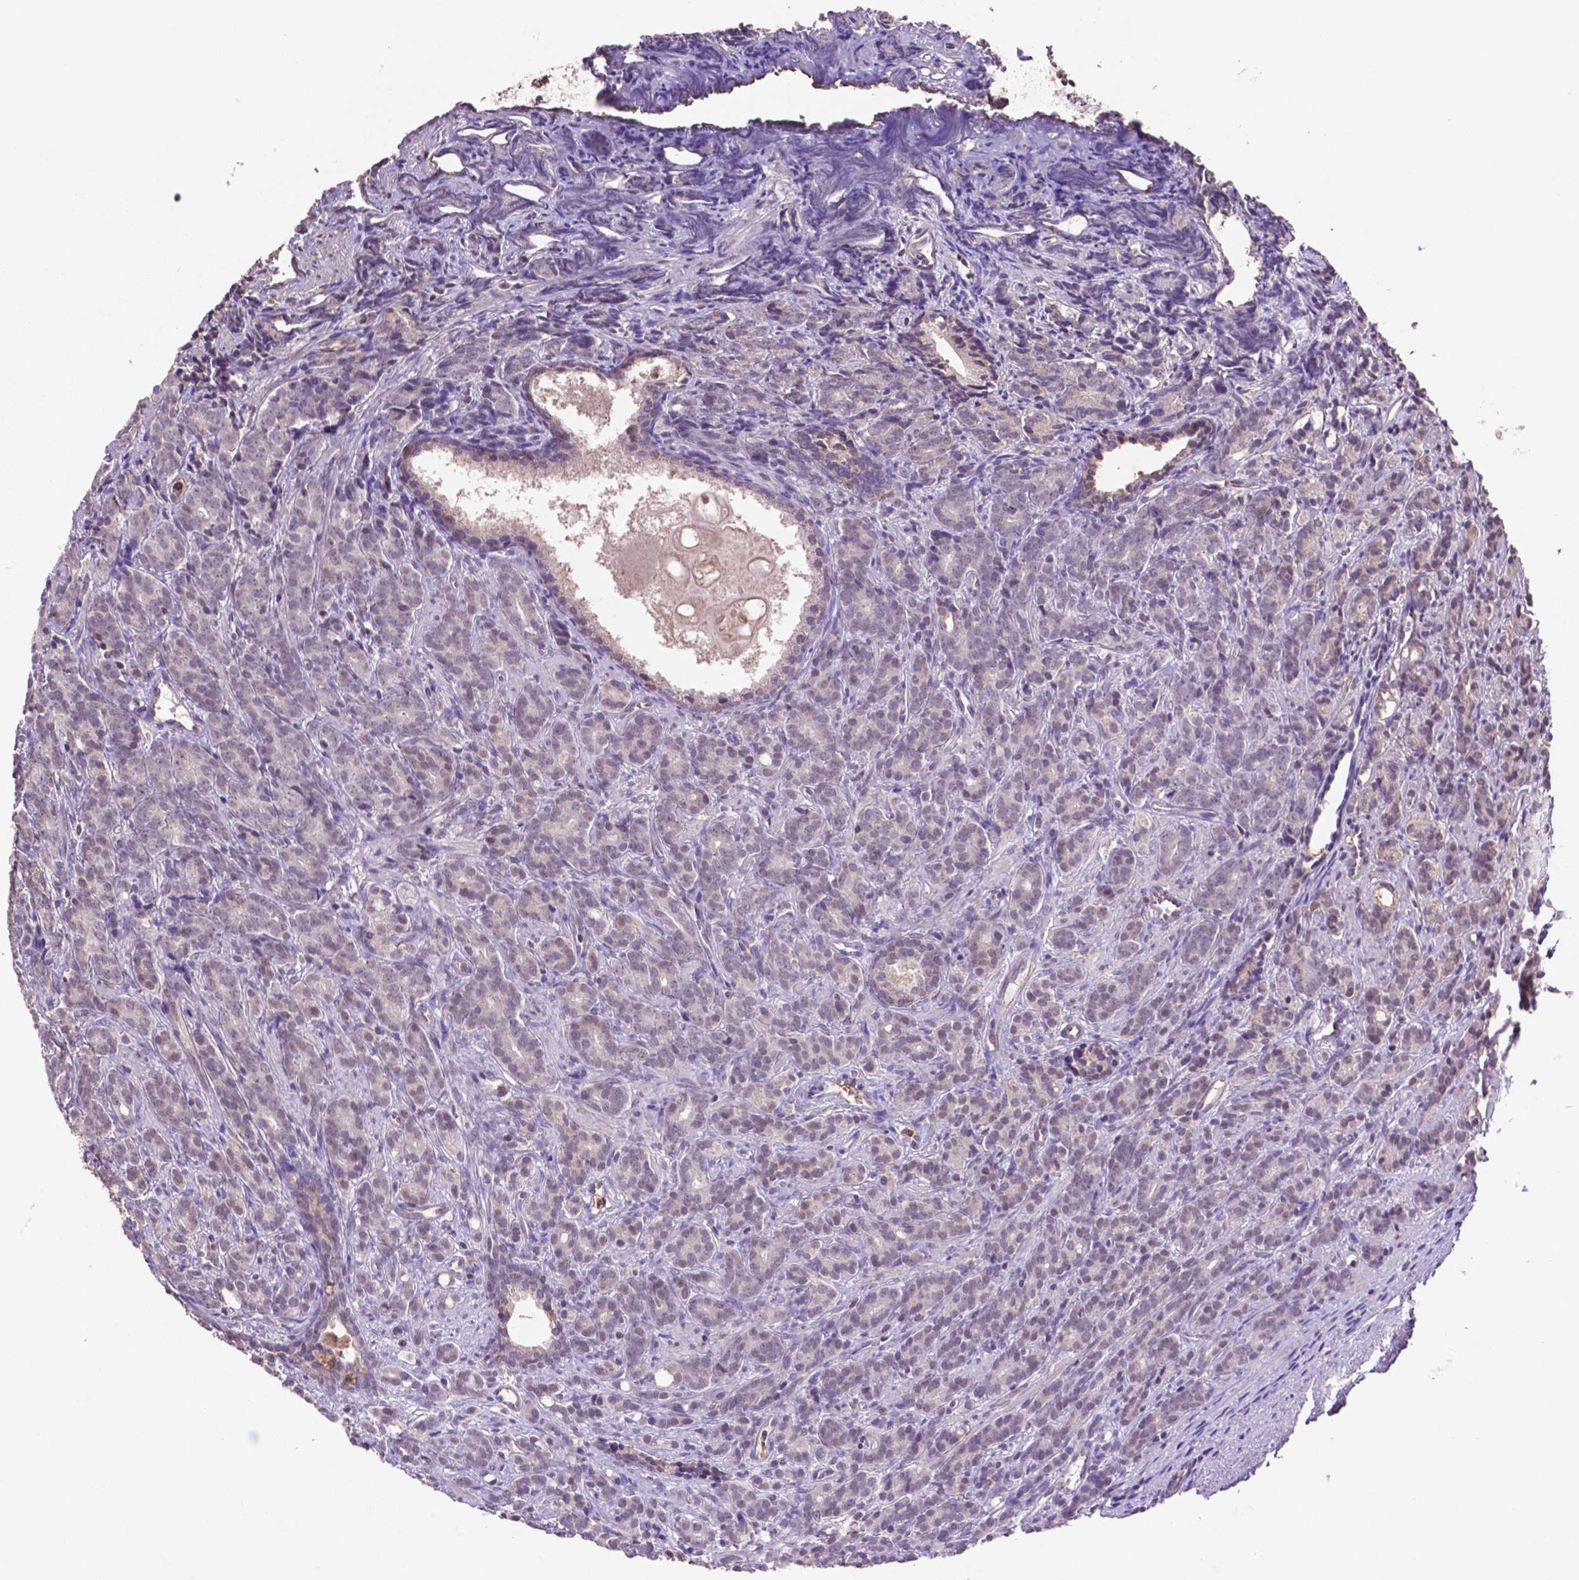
{"staining": {"intensity": "negative", "quantity": "none", "location": "none"}, "tissue": "prostate cancer", "cell_type": "Tumor cells", "image_type": "cancer", "snomed": [{"axis": "morphology", "description": "Adenocarcinoma, High grade"}, {"axis": "topography", "description": "Prostate"}], "caption": "IHC of prostate cancer (adenocarcinoma (high-grade)) shows no positivity in tumor cells.", "gene": "GLRX", "patient": {"sex": "male", "age": 84}}